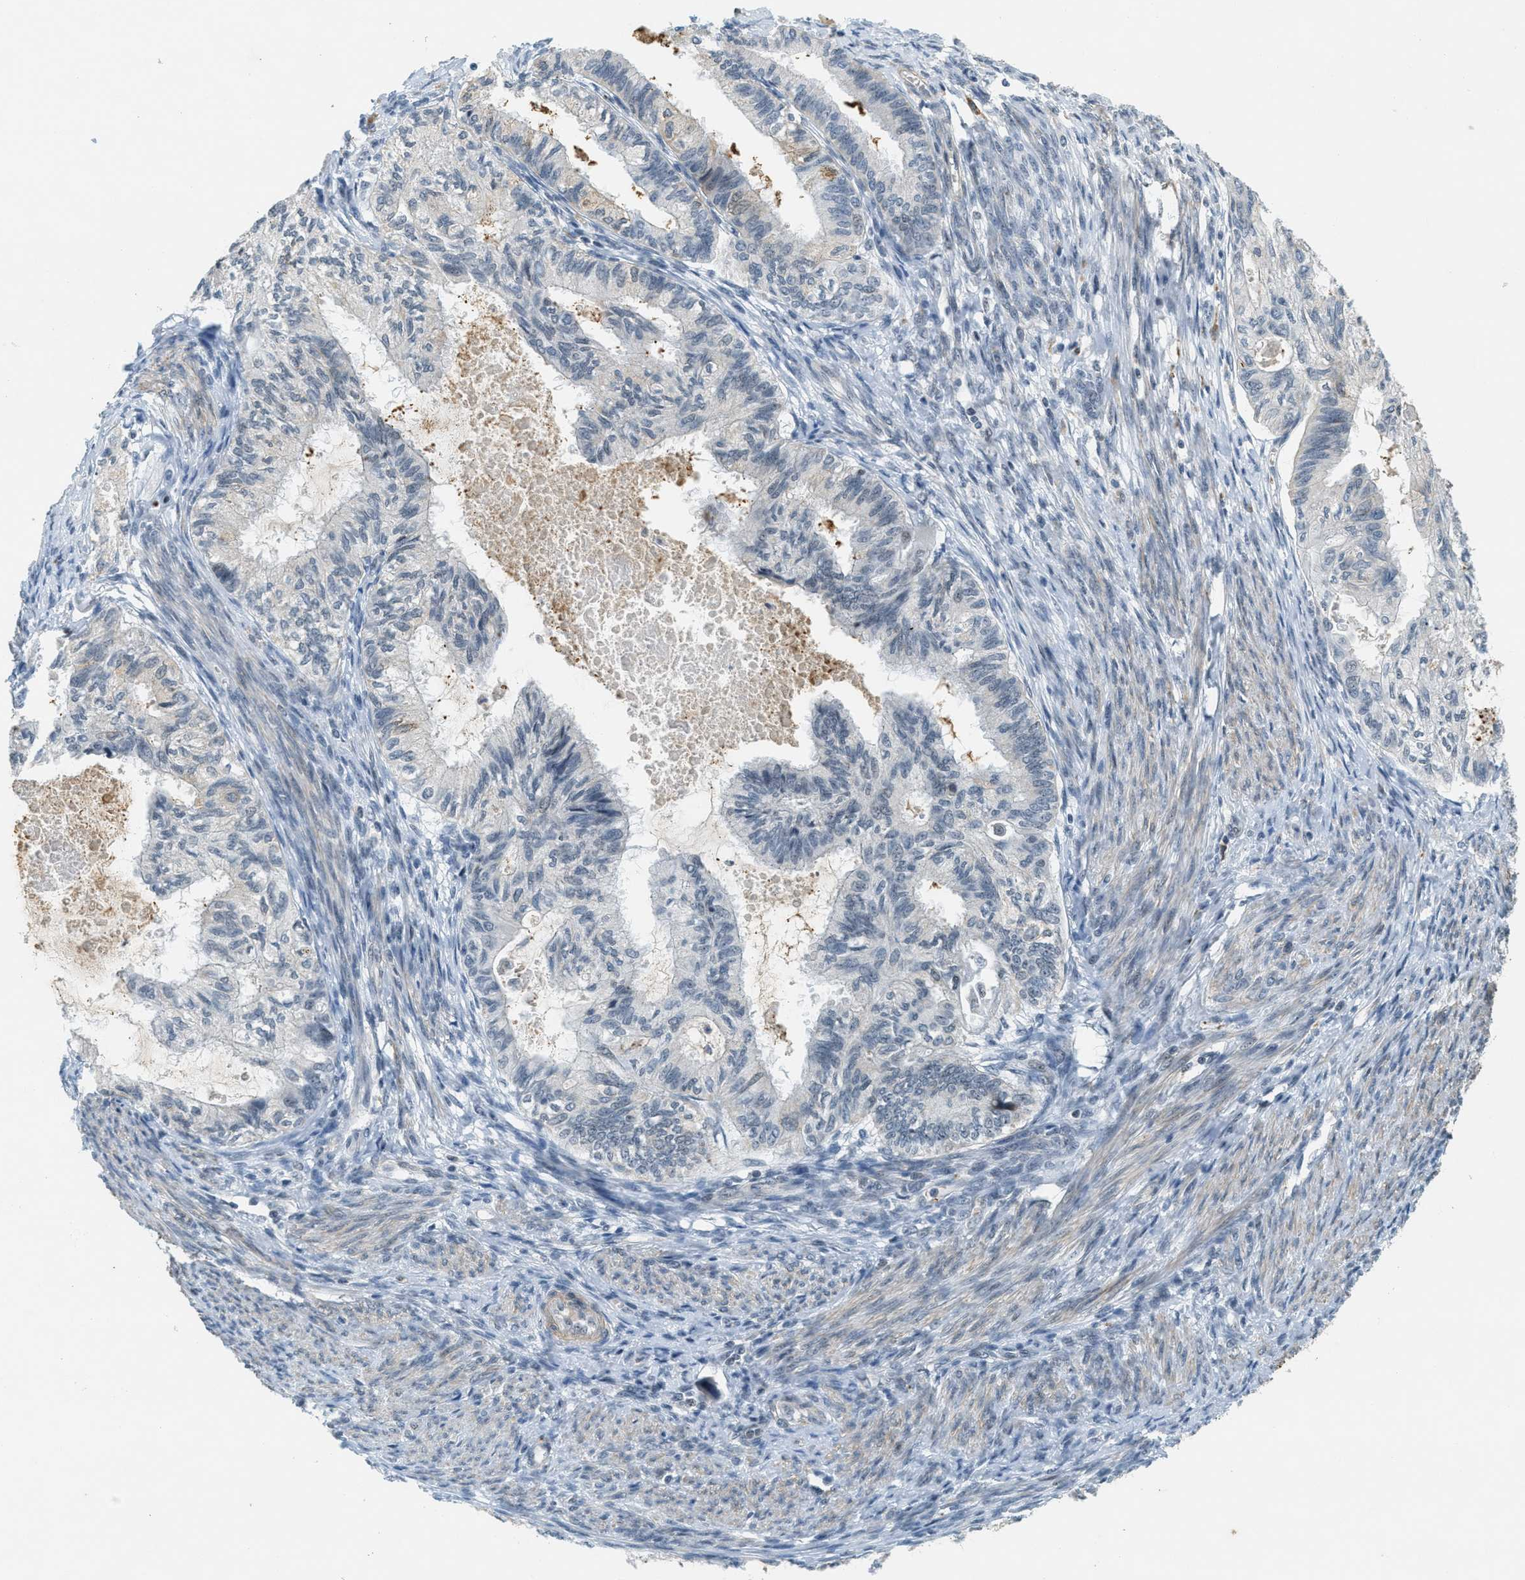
{"staining": {"intensity": "negative", "quantity": "none", "location": "none"}, "tissue": "cervical cancer", "cell_type": "Tumor cells", "image_type": "cancer", "snomed": [{"axis": "morphology", "description": "Normal tissue, NOS"}, {"axis": "morphology", "description": "Adenocarcinoma, NOS"}, {"axis": "topography", "description": "Cervix"}, {"axis": "topography", "description": "Endometrium"}], "caption": "A high-resolution histopathology image shows immunohistochemistry (IHC) staining of adenocarcinoma (cervical), which exhibits no significant expression in tumor cells. The staining is performed using DAB brown chromogen with nuclei counter-stained in using hematoxylin.", "gene": "DDX47", "patient": {"sex": "female", "age": 86}}